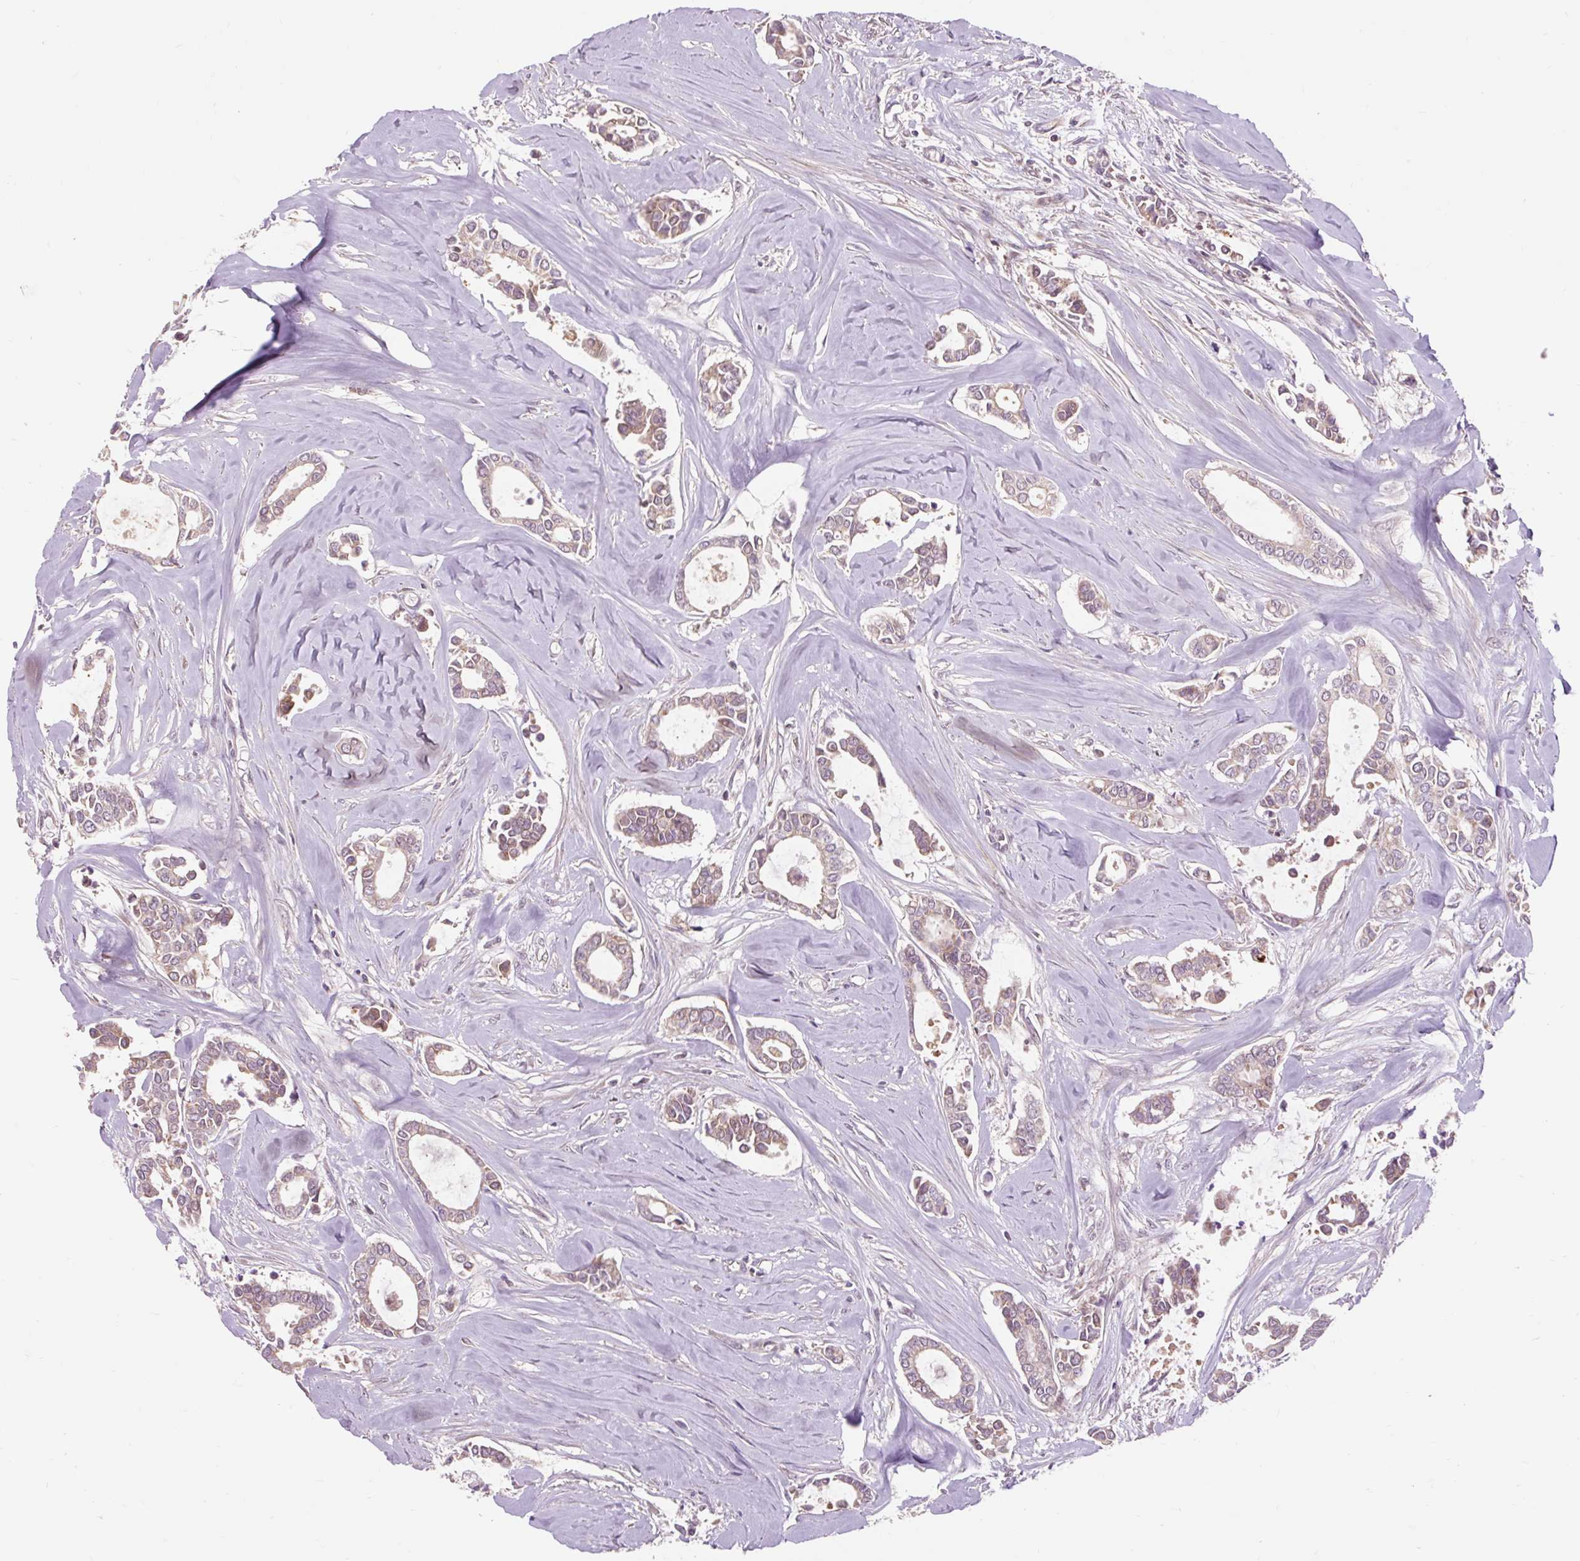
{"staining": {"intensity": "weak", "quantity": ">75%", "location": "cytoplasmic/membranous"}, "tissue": "breast cancer", "cell_type": "Tumor cells", "image_type": "cancer", "snomed": [{"axis": "morphology", "description": "Duct carcinoma"}, {"axis": "topography", "description": "Breast"}], "caption": "Immunohistochemical staining of human breast infiltrating ductal carcinoma displays weak cytoplasmic/membranous protein staining in approximately >75% of tumor cells.", "gene": "PRIMPOL", "patient": {"sex": "female", "age": 84}}